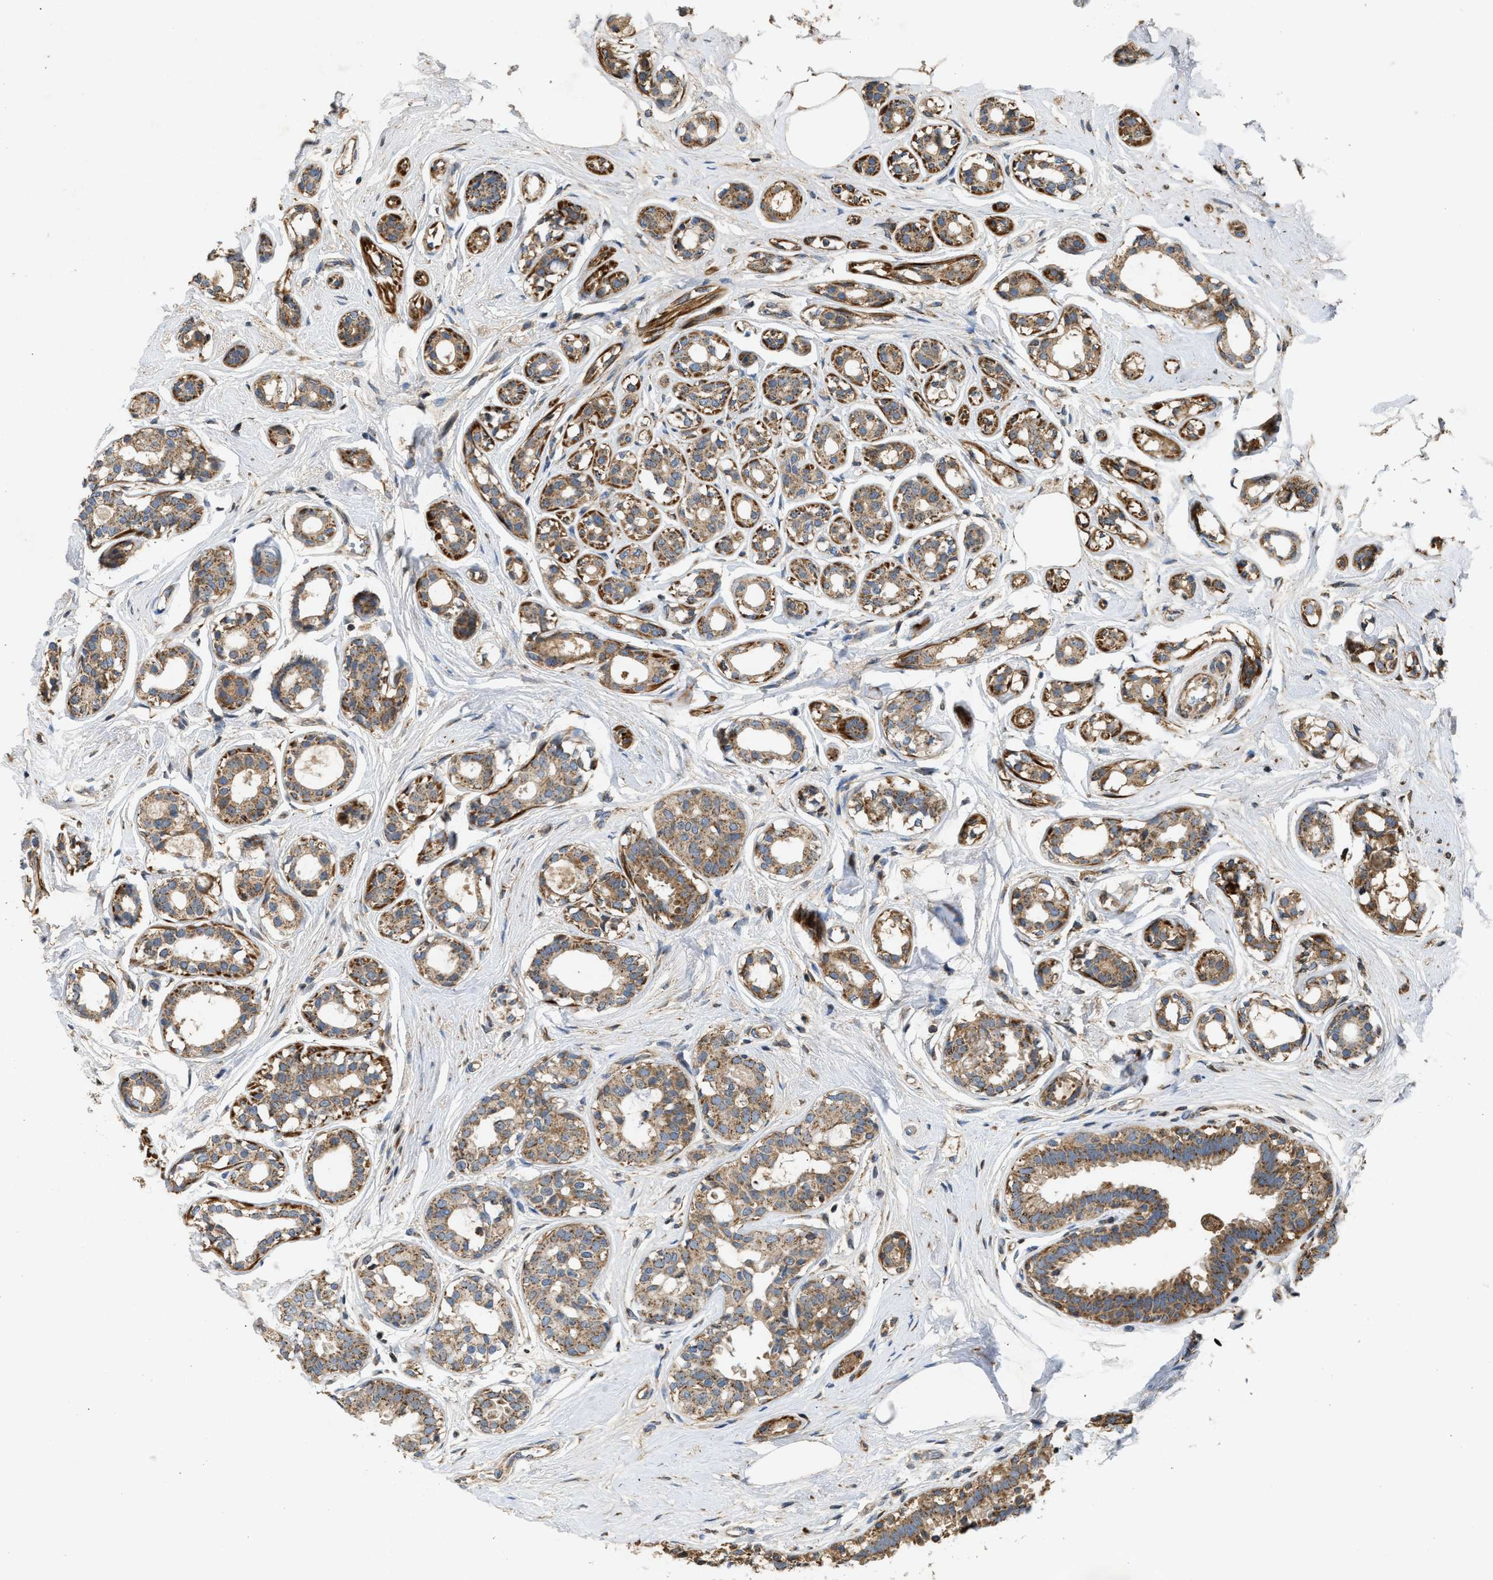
{"staining": {"intensity": "moderate", "quantity": ">75%", "location": "cytoplasmic/membranous"}, "tissue": "breast cancer", "cell_type": "Tumor cells", "image_type": "cancer", "snomed": [{"axis": "morphology", "description": "Duct carcinoma"}, {"axis": "topography", "description": "Breast"}], "caption": "Immunohistochemistry (DAB (3,3'-diaminobenzidine)) staining of breast invasive ductal carcinoma displays moderate cytoplasmic/membranous protein staining in approximately >75% of tumor cells.", "gene": "TACO1", "patient": {"sex": "female", "age": 55}}